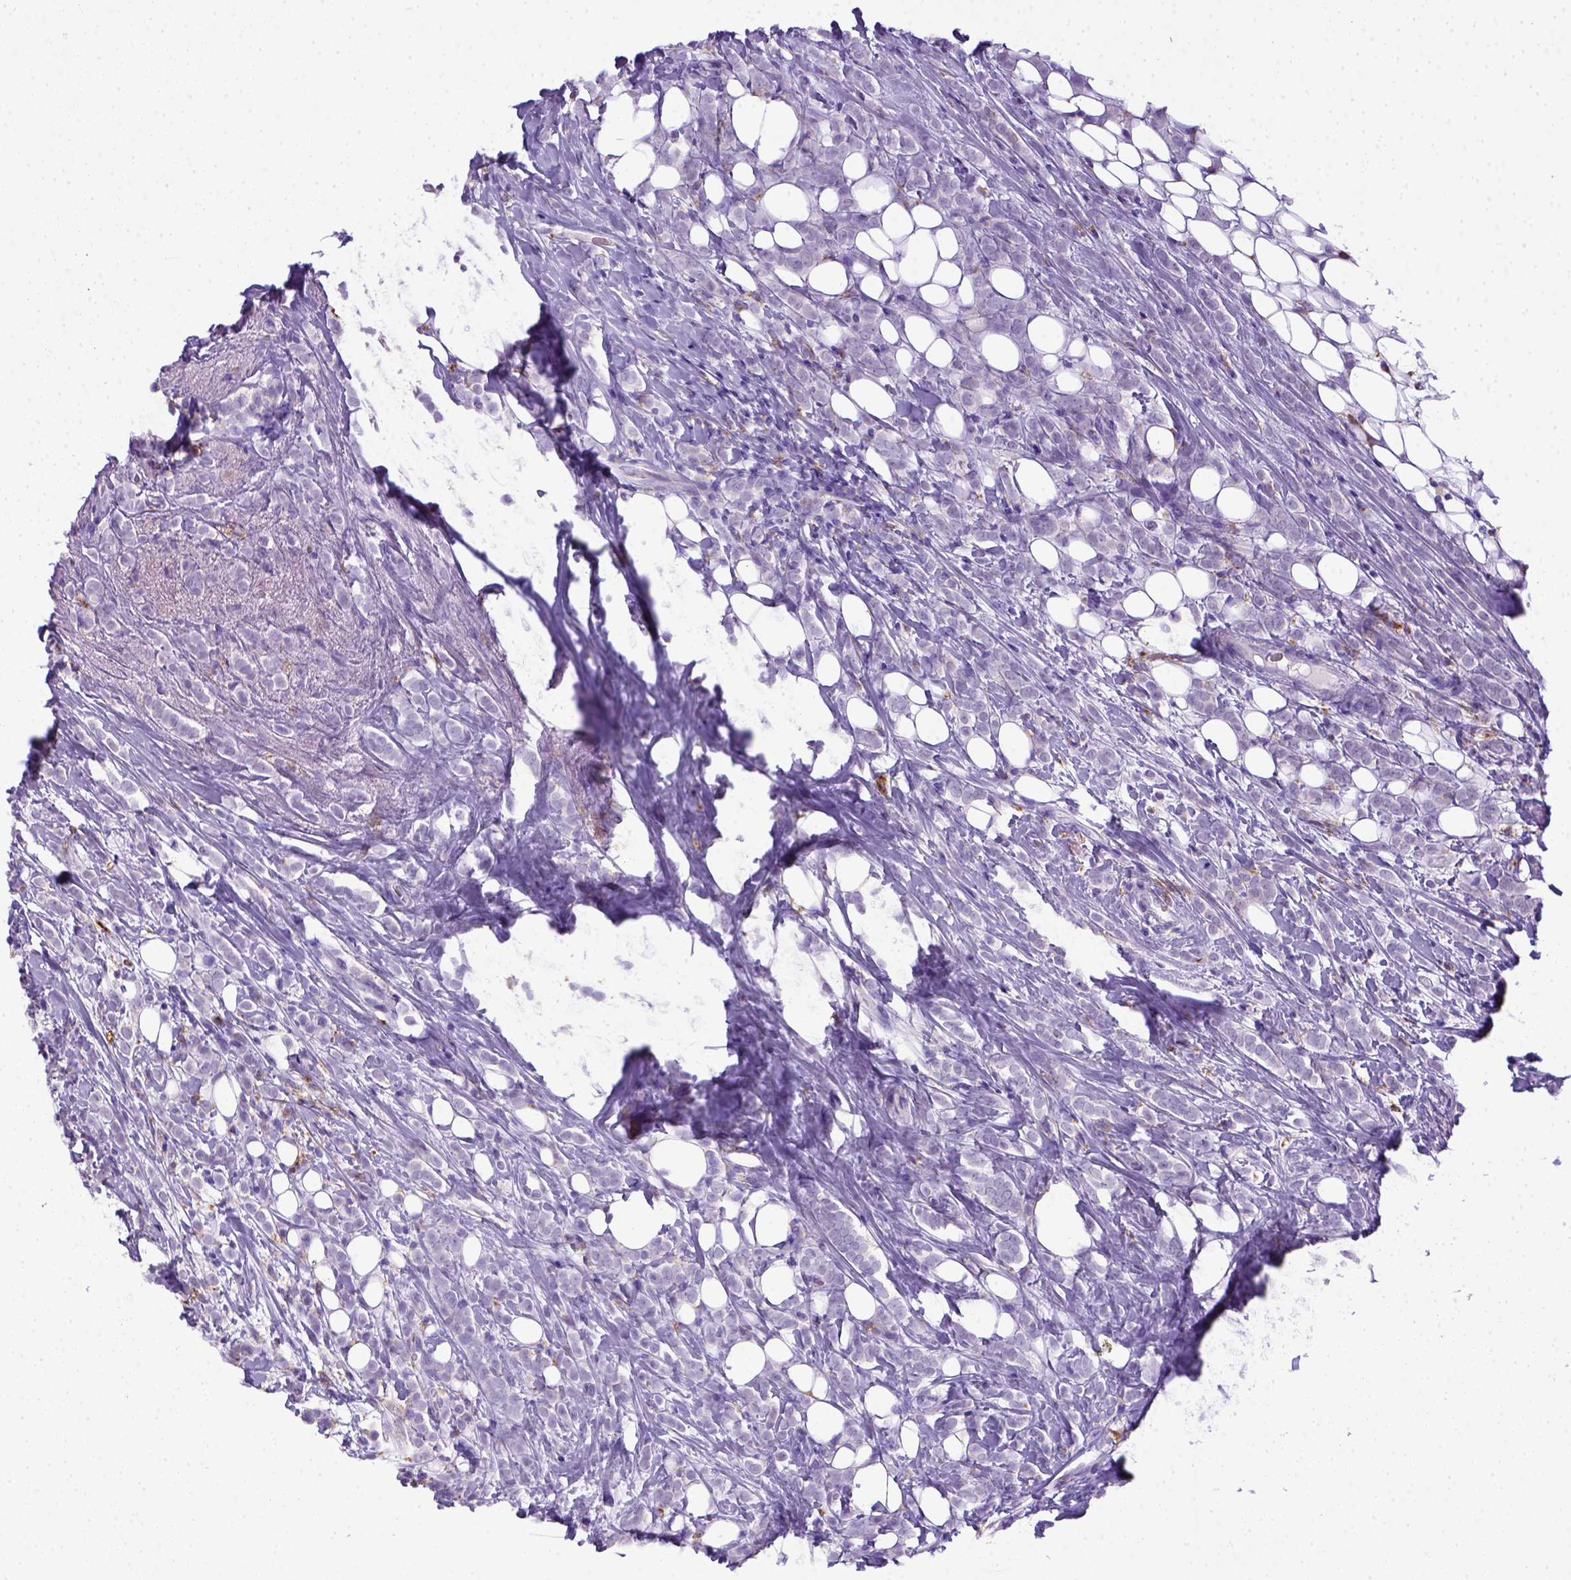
{"staining": {"intensity": "negative", "quantity": "none", "location": "none"}, "tissue": "breast cancer", "cell_type": "Tumor cells", "image_type": "cancer", "snomed": [{"axis": "morphology", "description": "Lobular carcinoma"}, {"axis": "topography", "description": "Breast"}], "caption": "An image of human breast lobular carcinoma is negative for staining in tumor cells.", "gene": "CD68", "patient": {"sex": "female", "age": 49}}